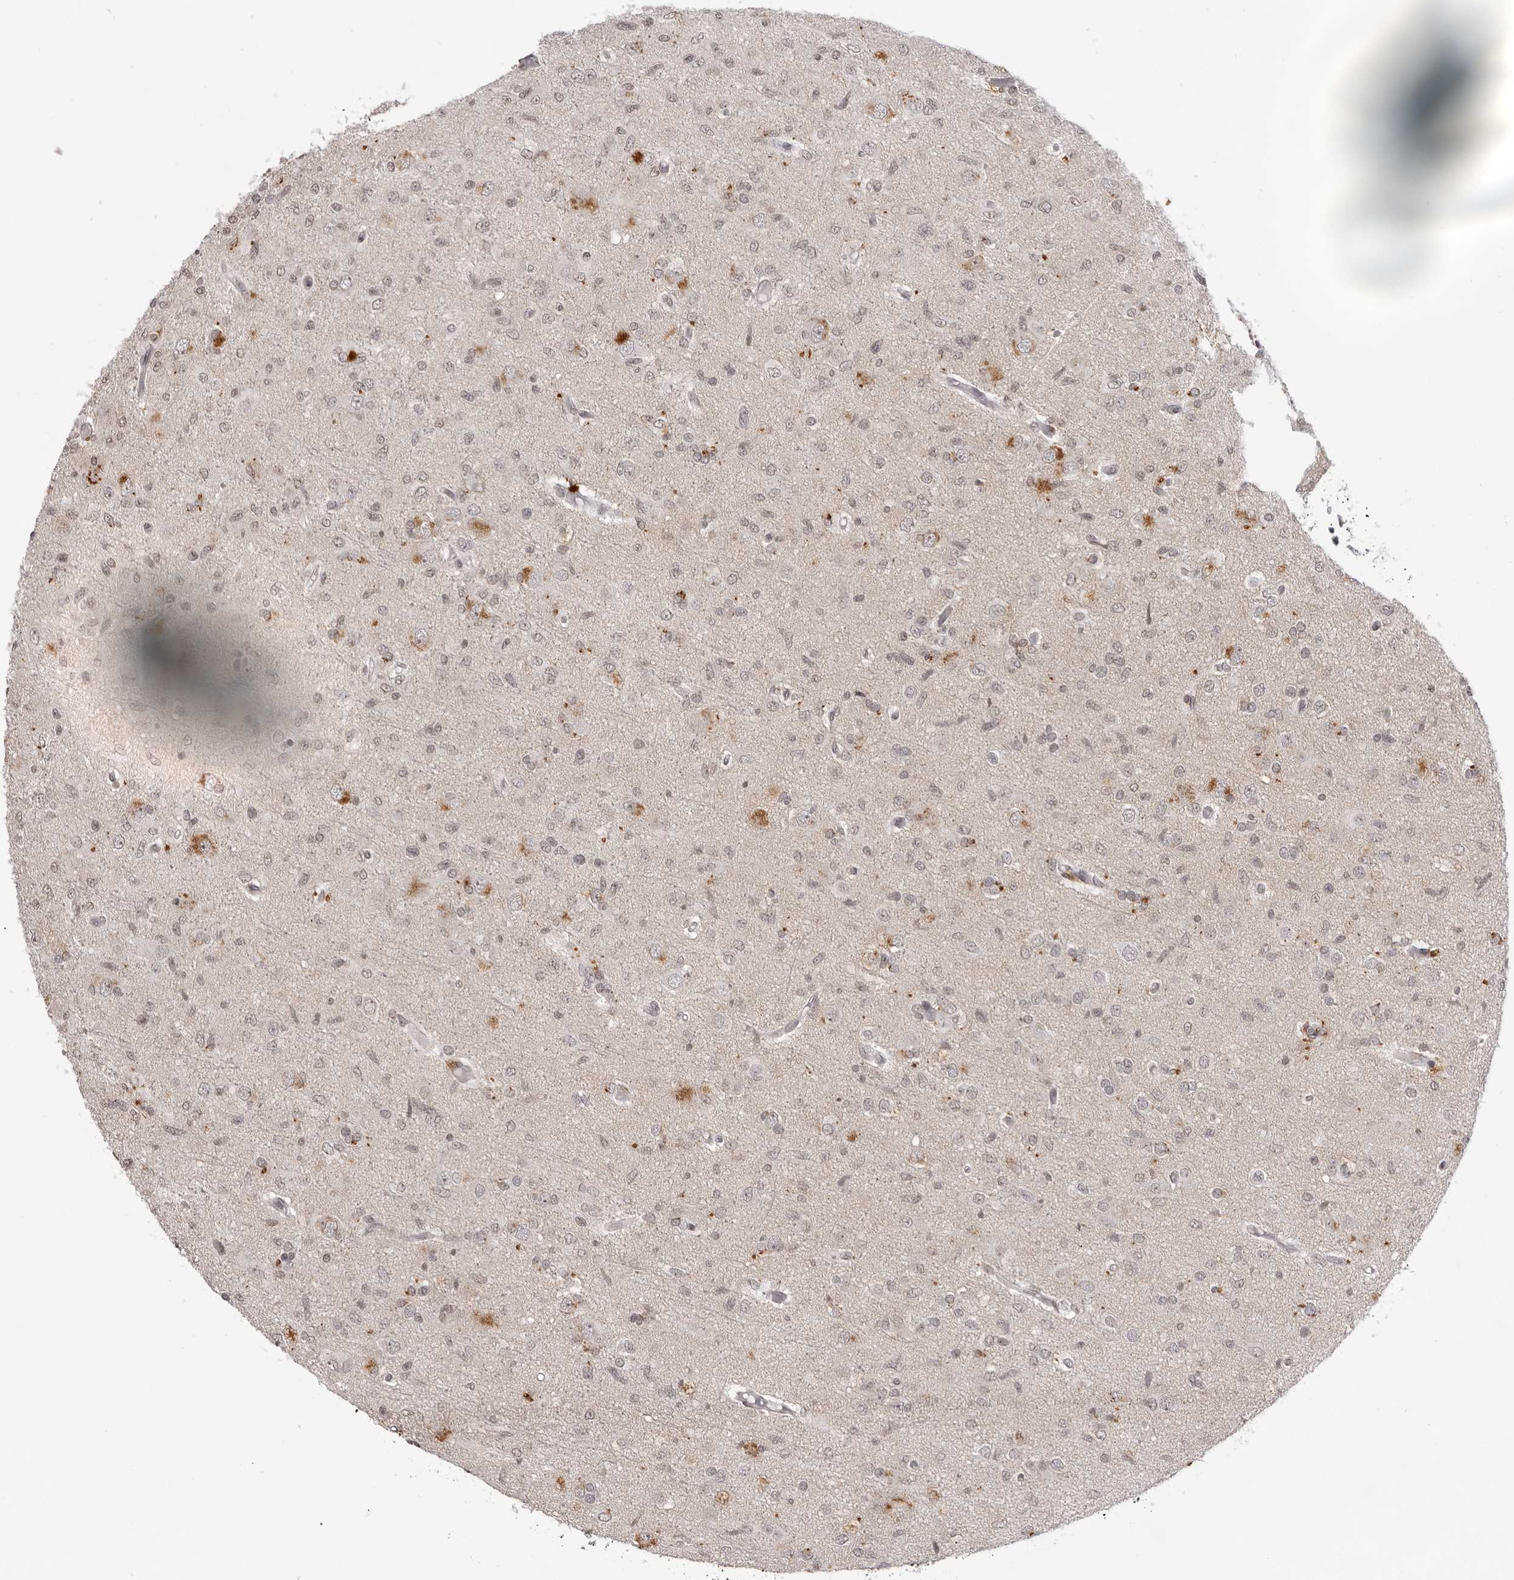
{"staining": {"intensity": "negative", "quantity": "none", "location": "none"}, "tissue": "glioma", "cell_type": "Tumor cells", "image_type": "cancer", "snomed": [{"axis": "morphology", "description": "Glioma, malignant, High grade"}, {"axis": "topography", "description": "Brain"}], "caption": "A high-resolution histopathology image shows immunohistochemistry (IHC) staining of glioma, which shows no significant staining in tumor cells. (DAB (3,3'-diaminobenzidine) immunohistochemistry, high magnification).", "gene": "NTM", "patient": {"sex": "female", "age": 59}}